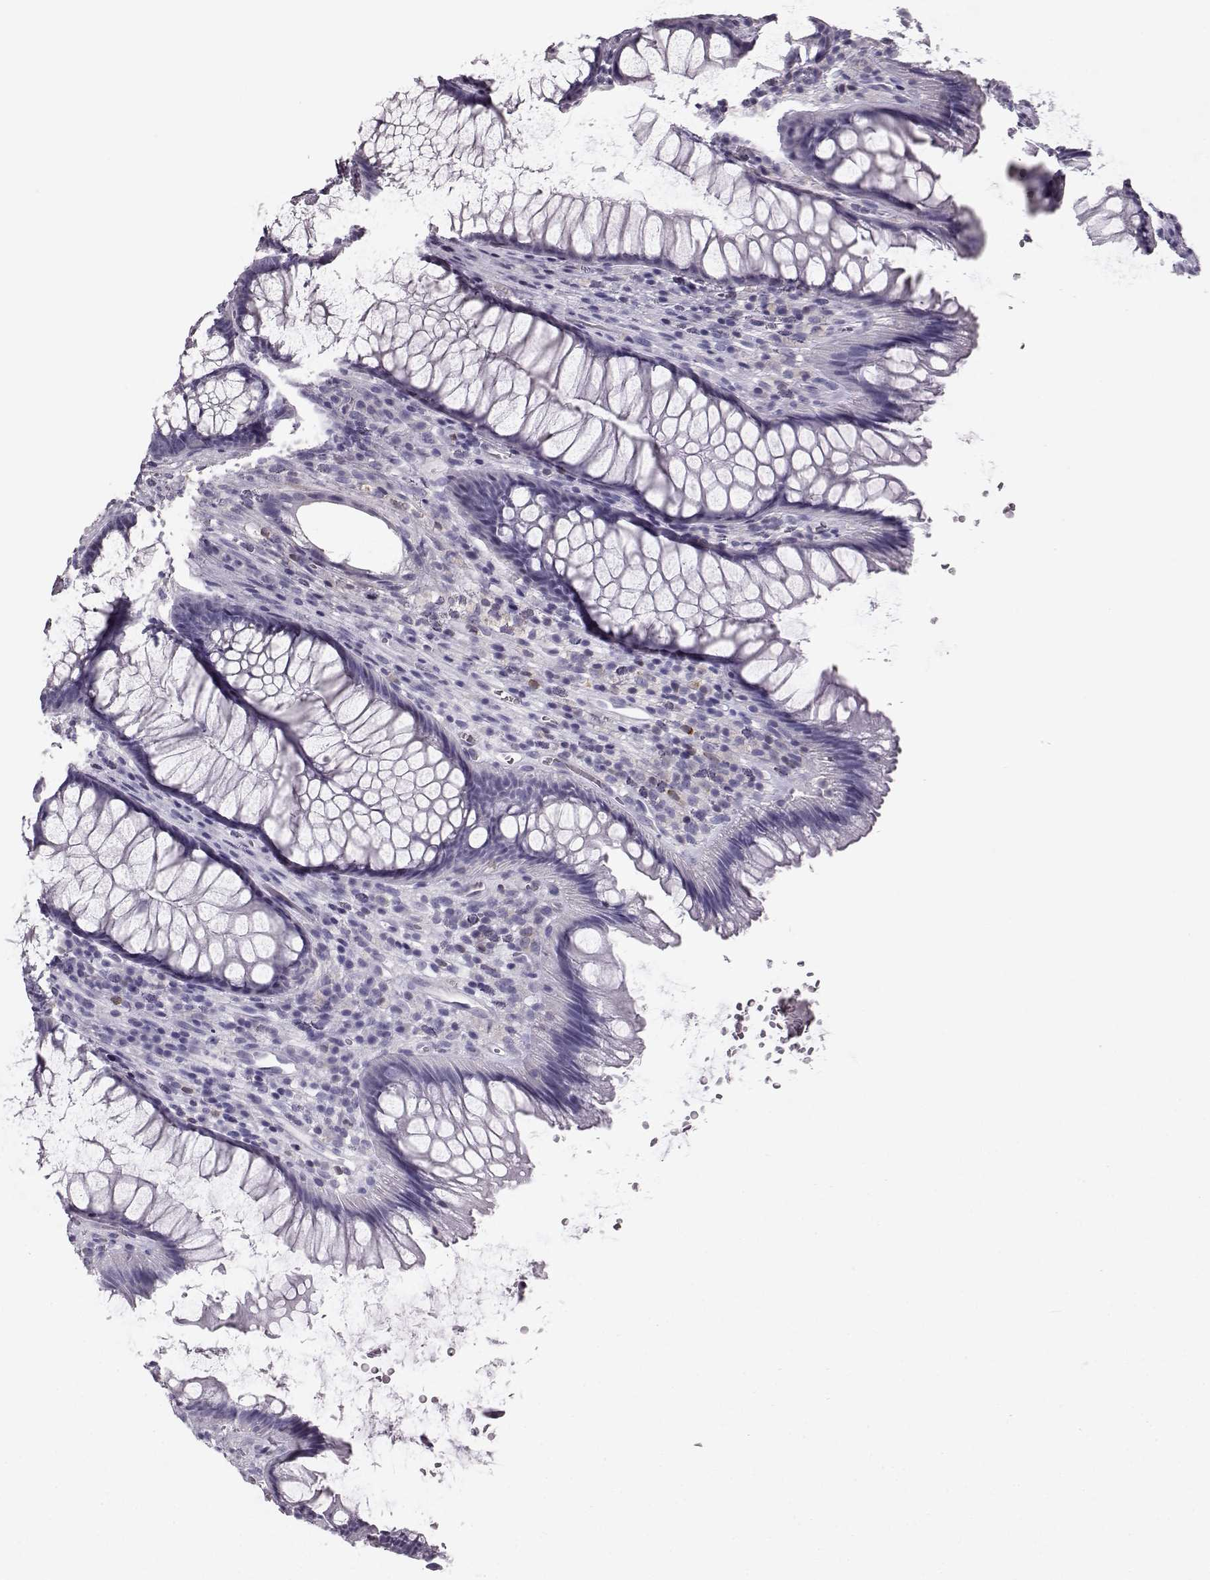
{"staining": {"intensity": "negative", "quantity": "none", "location": "none"}, "tissue": "rectum", "cell_type": "Glandular cells", "image_type": "normal", "snomed": [{"axis": "morphology", "description": "Normal tissue, NOS"}, {"axis": "topography", "description": "Smooth muscle"}, {"axis": "topography", "description": "Rectum"}], "caption": "A histopathology image of human rectum is negative for staining in glandular cells. (Immunohistochemistry (ihc), brightfield microscopy, high magnification).", "gene": "ELOVL5", "patient": {"sex": "male", "age": 53}}